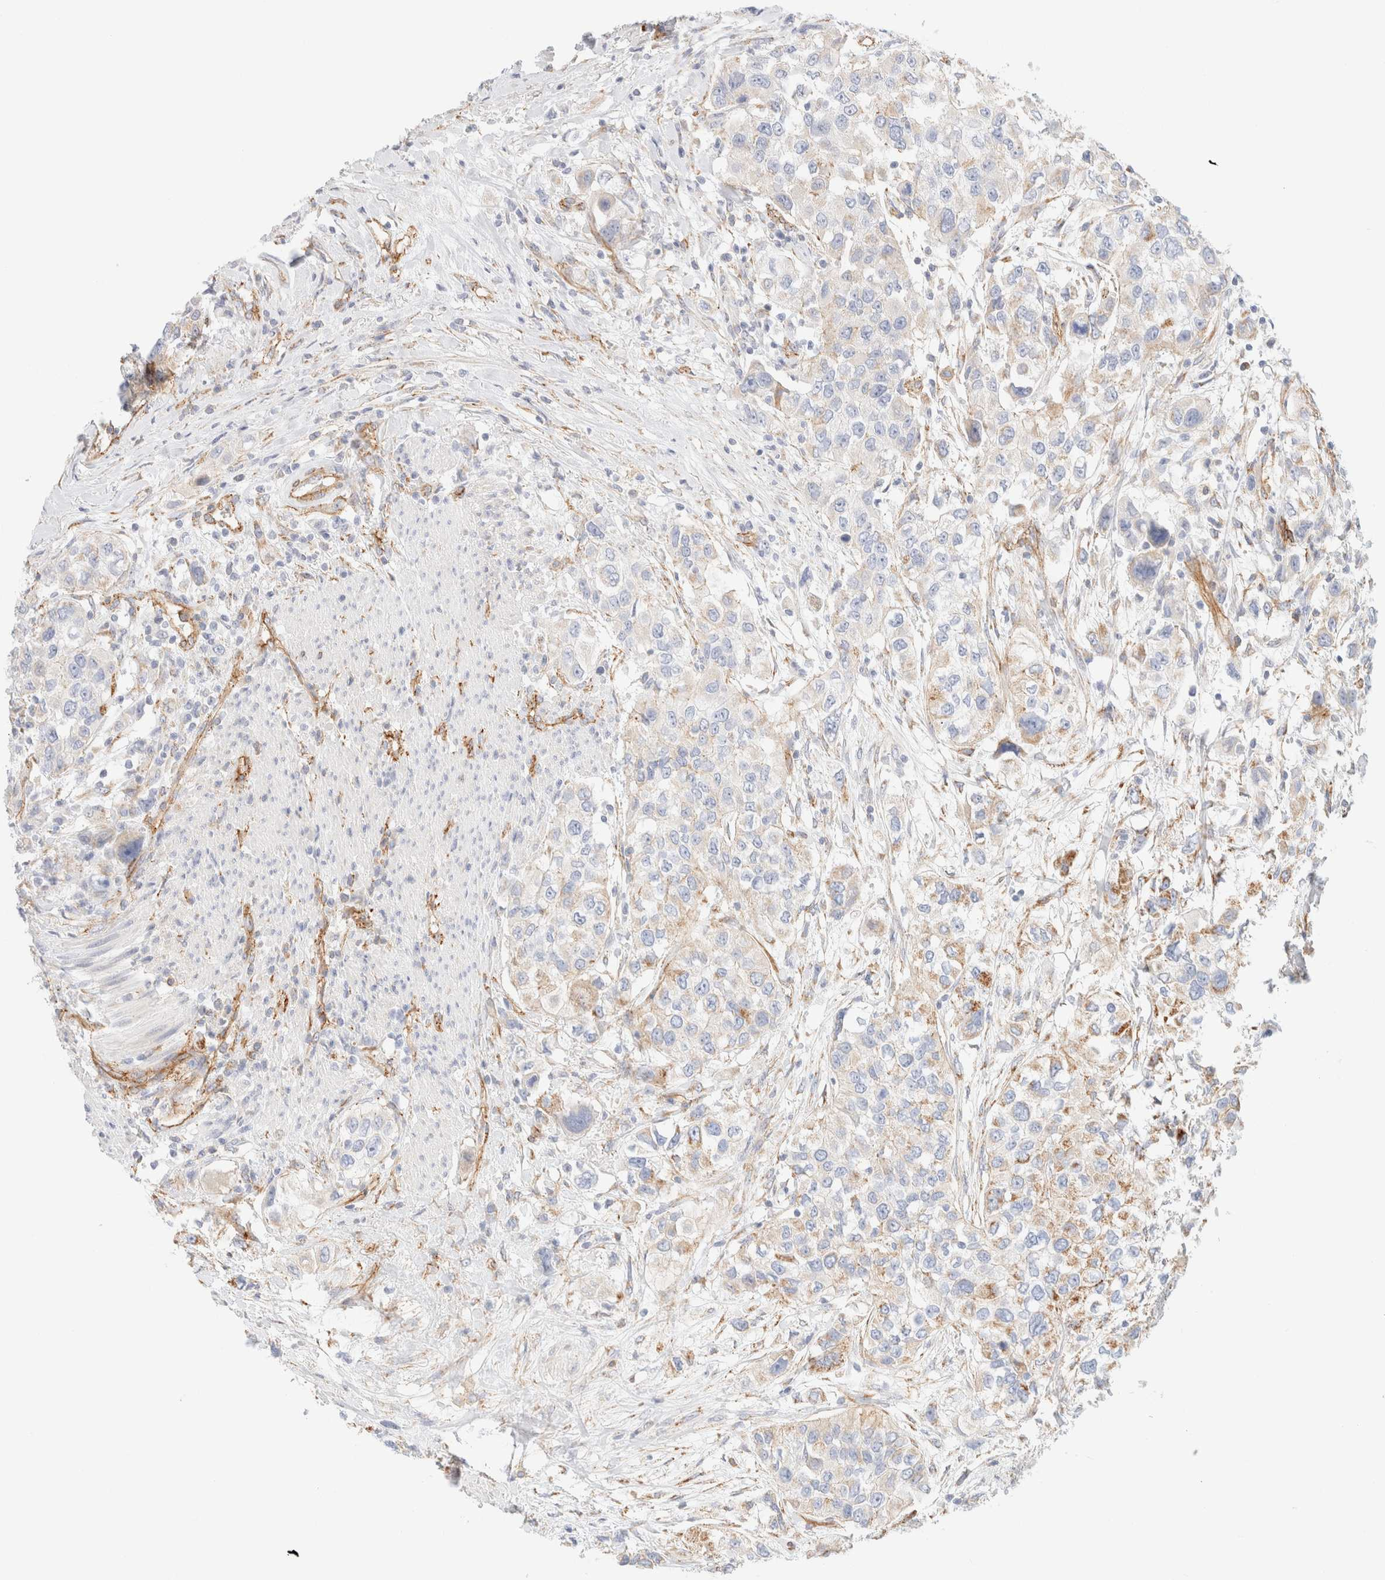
{"staining": {"intensity": "weak", "quantity": "<25%", "location": "cytoplasmic/membranous"}, "tissue": "urothelial cancer", "cell_type": "Tumor cells", "image_type": "cancer", "snomed": [{"axis": "morphology", "description": "Urothelial carcinoma, High grade"}, {"axis": "topography", "description": "Urinary bladder"}], "caption": "An immunohistochemistry histopathology image of urothelial cancer is shown. There is no staining in tumor cells of urothelial cancer. The staining is performed using DAB brown chromogen with nuclei counter-stained in using hematoxylin.", "gene": "CYB5R4", "patient": {"sex": "female", "age": 80}}